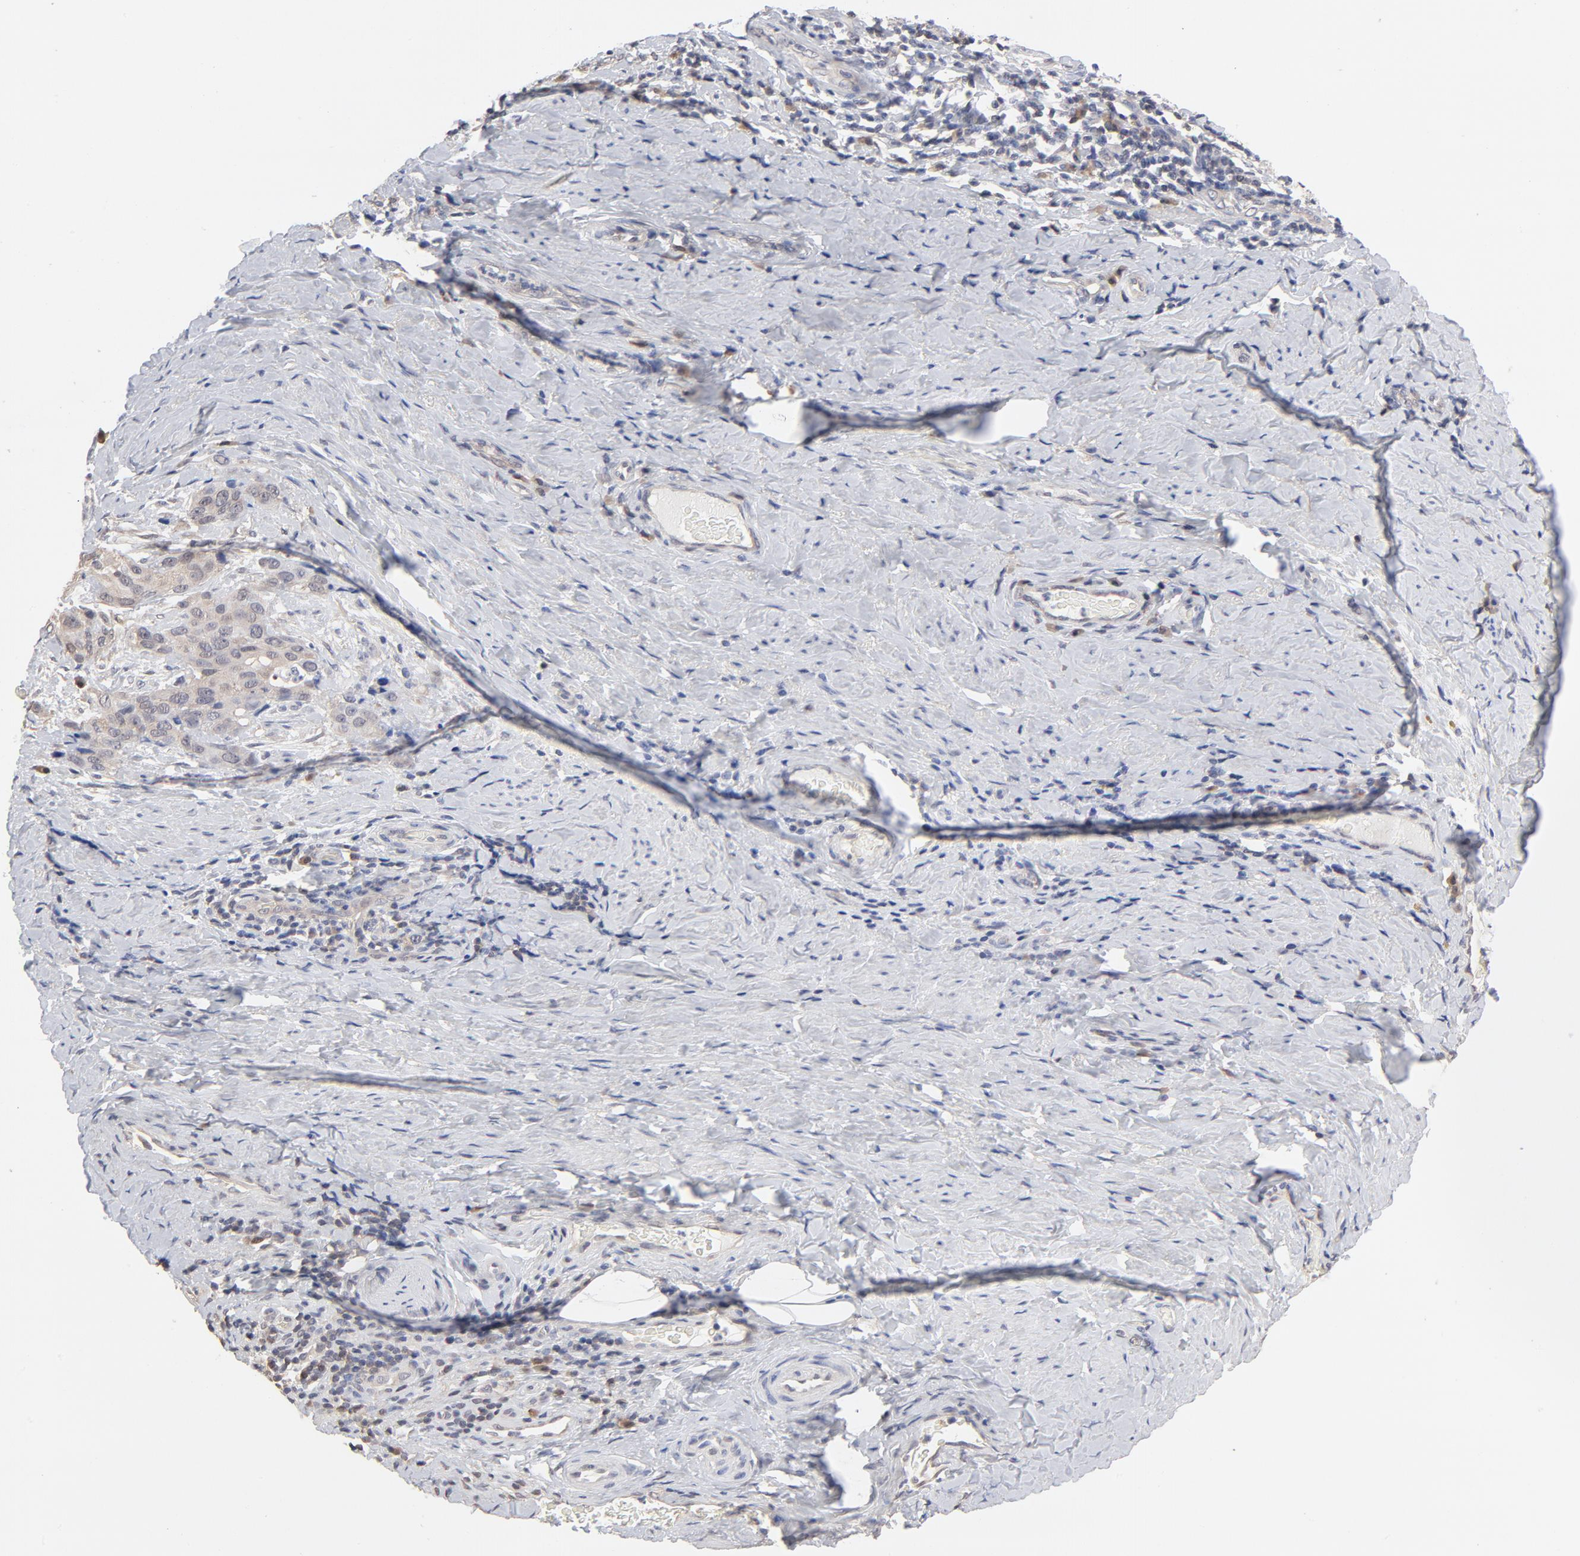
{"staining": {"intensity": "weak", "quantity": "25%-75%", "location": "cytoplasmic/membranous"}, "tissue": "cervical cancer", "cell_type": "Tumor cells", "image_type": "cancer", "snomed": [{"axis": "morphology", "description": "Squamous cell carcinoma, NOS"}, {"axis": "topography", "description": "Cervix"}], "caption": "Immunohistochemical staining of human cervical cancer (squamous cell carcinoma) demonstrates weak cytoplasmic/membranous protein positivity in approximately 25%-75% of tumor cells. (Stains: DAB (3,3'-diaminobenzidine) in brown, nuclei in blue, Microscopy: brightfield microscopy at high magnification).", "gene": "MIF", "patient": {"sex": "female", "age": 54}}